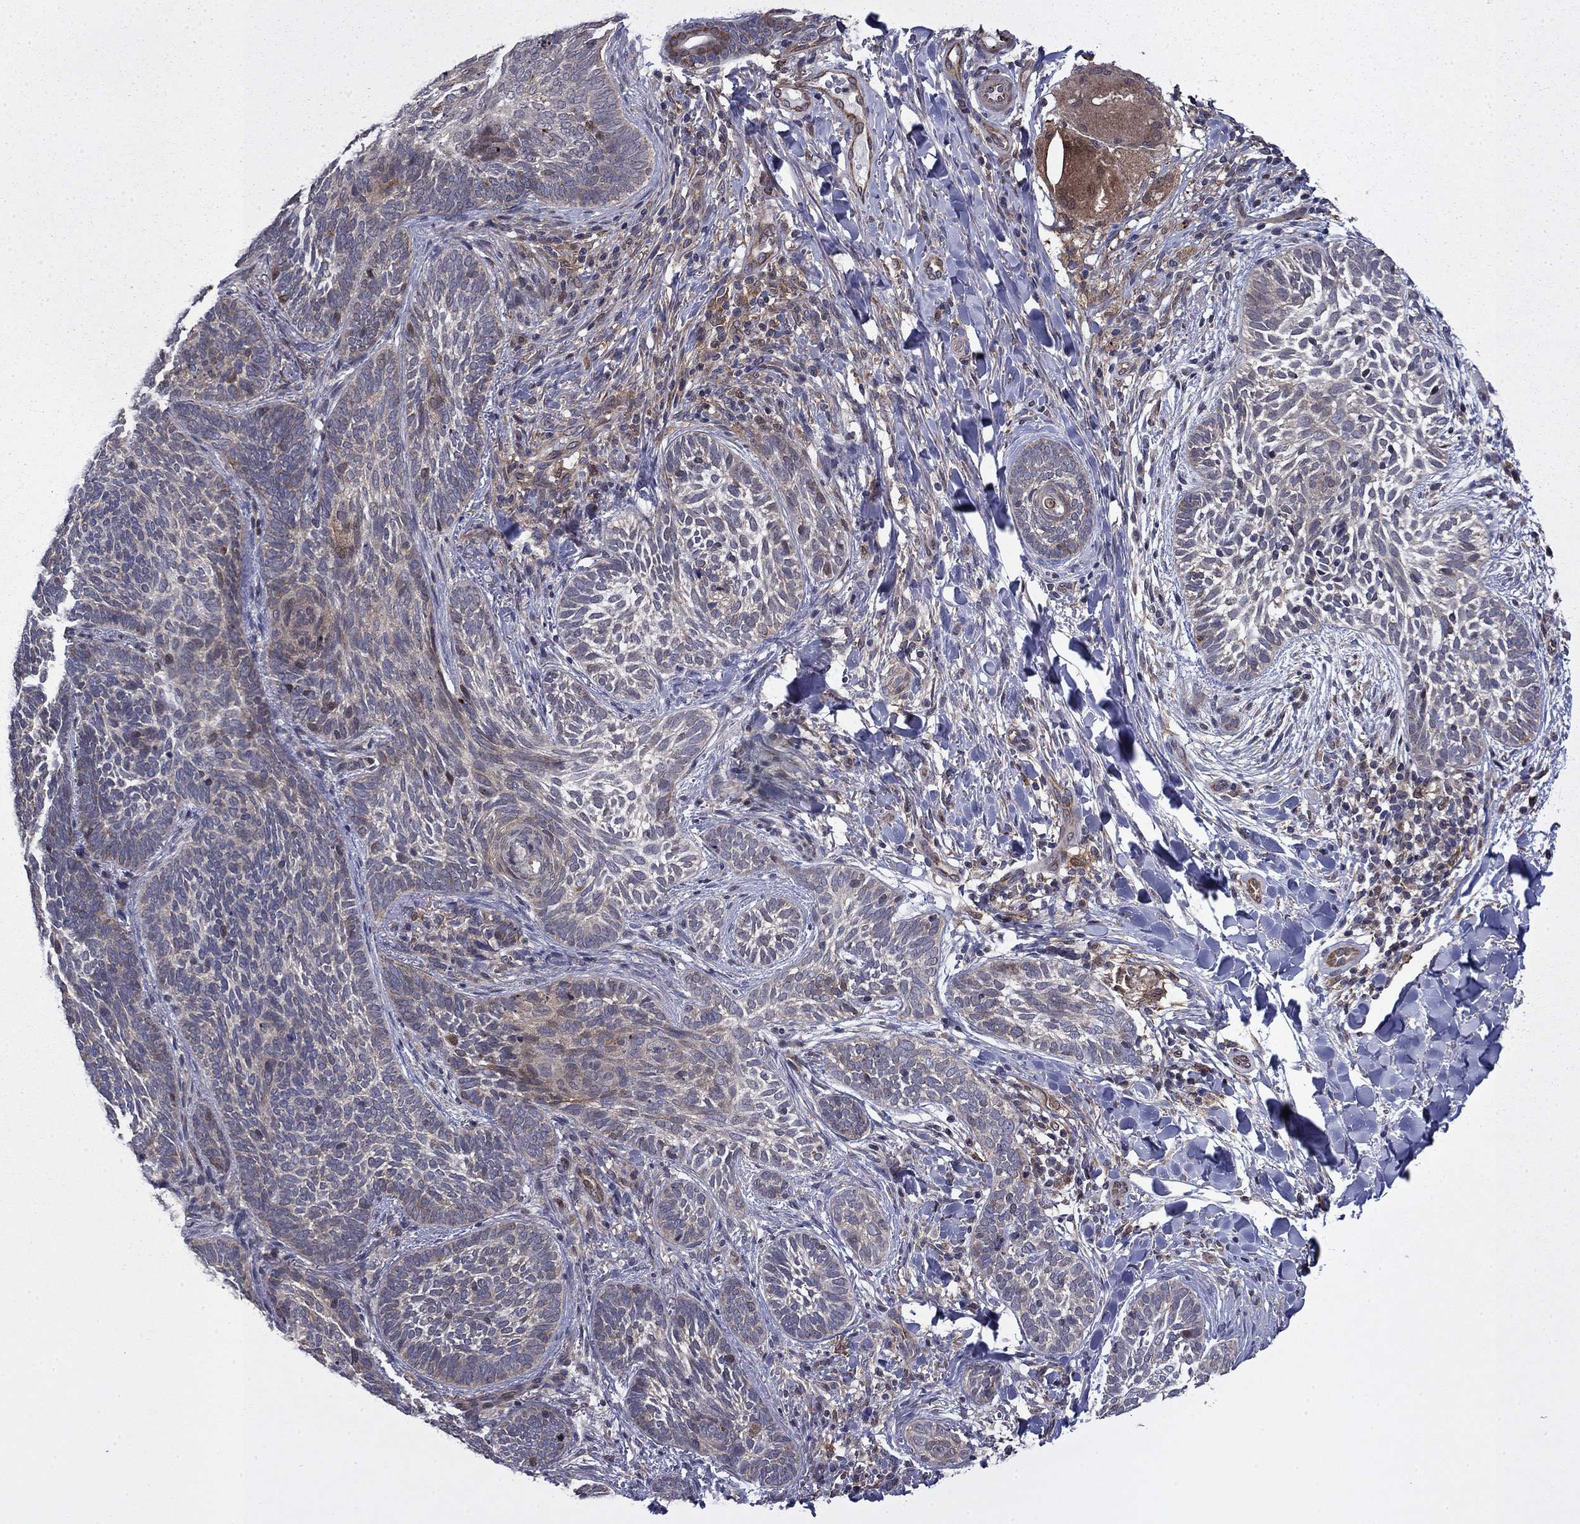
{"staining": {"intensity": "negative", "quantity": "none", "location": "none"}, "tissue": "skin cancer", "cell_type": "Tumor cells", "image_type": "cancer", "snomed": [{"axis": "morphology", "description": "Normal tissue, NOS"}, {"axis": "morphology", "description": "Basal cell carcinoma"}, {"axis": "topography", "description": "Skin"}], "caption": "DAB (3,3'-diaminobenzidine) immunohistochemical staining of human skin cancer (basal cell carcinoma) exhibits no significant positivity in tumor cells.", "gene": "TPMT", "patient": {"sex": "male", "age": 46}}